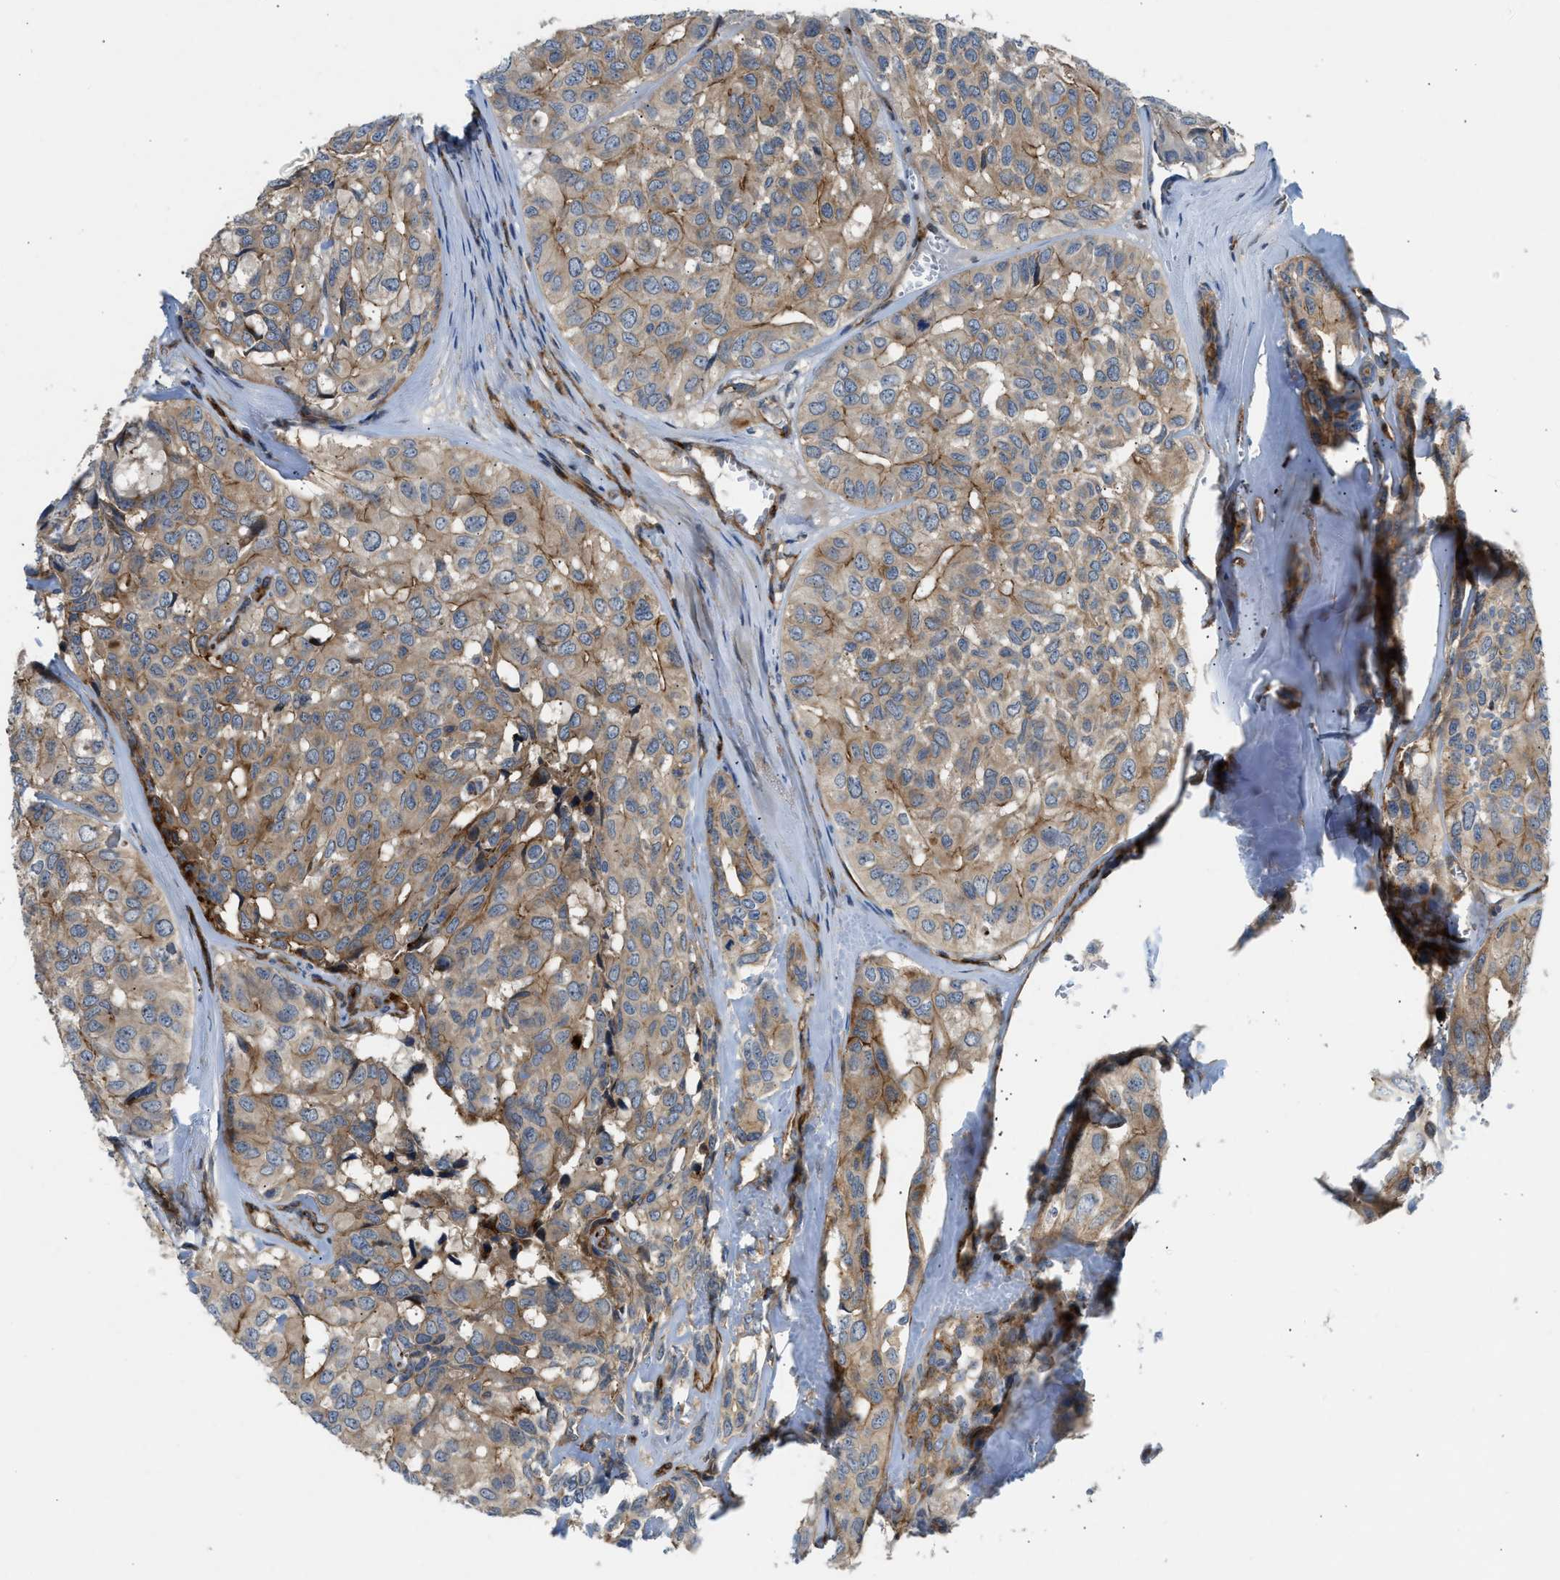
{"staining": {"intensity": "moderate", "quantity": ">75%", "location": "cytoplasmic/membranous"}, "tissue": "head and neck cancer", "cell_type": "Tumor cells", "image_type": "cancer", "snomed": [{"axis": "morphology", "description": "Adenocarcinoma, NOS"}, {"axis": "topography", "description": "Salivary gland, NOS"}, {"axis": "topography", "description": "Head-Neck"}], "caption": "A high-resolution micrograph shows immunohistochemistry staining of head and neck cancer, which reveals moderate cytoplasmic/membranous staining in about >75% of tumor cells. (DAB IHC, brown staining for protein, blue staining for nuclei).", "gene": "NYNRIN", "patient": {"sex": "female", "age": 76}}